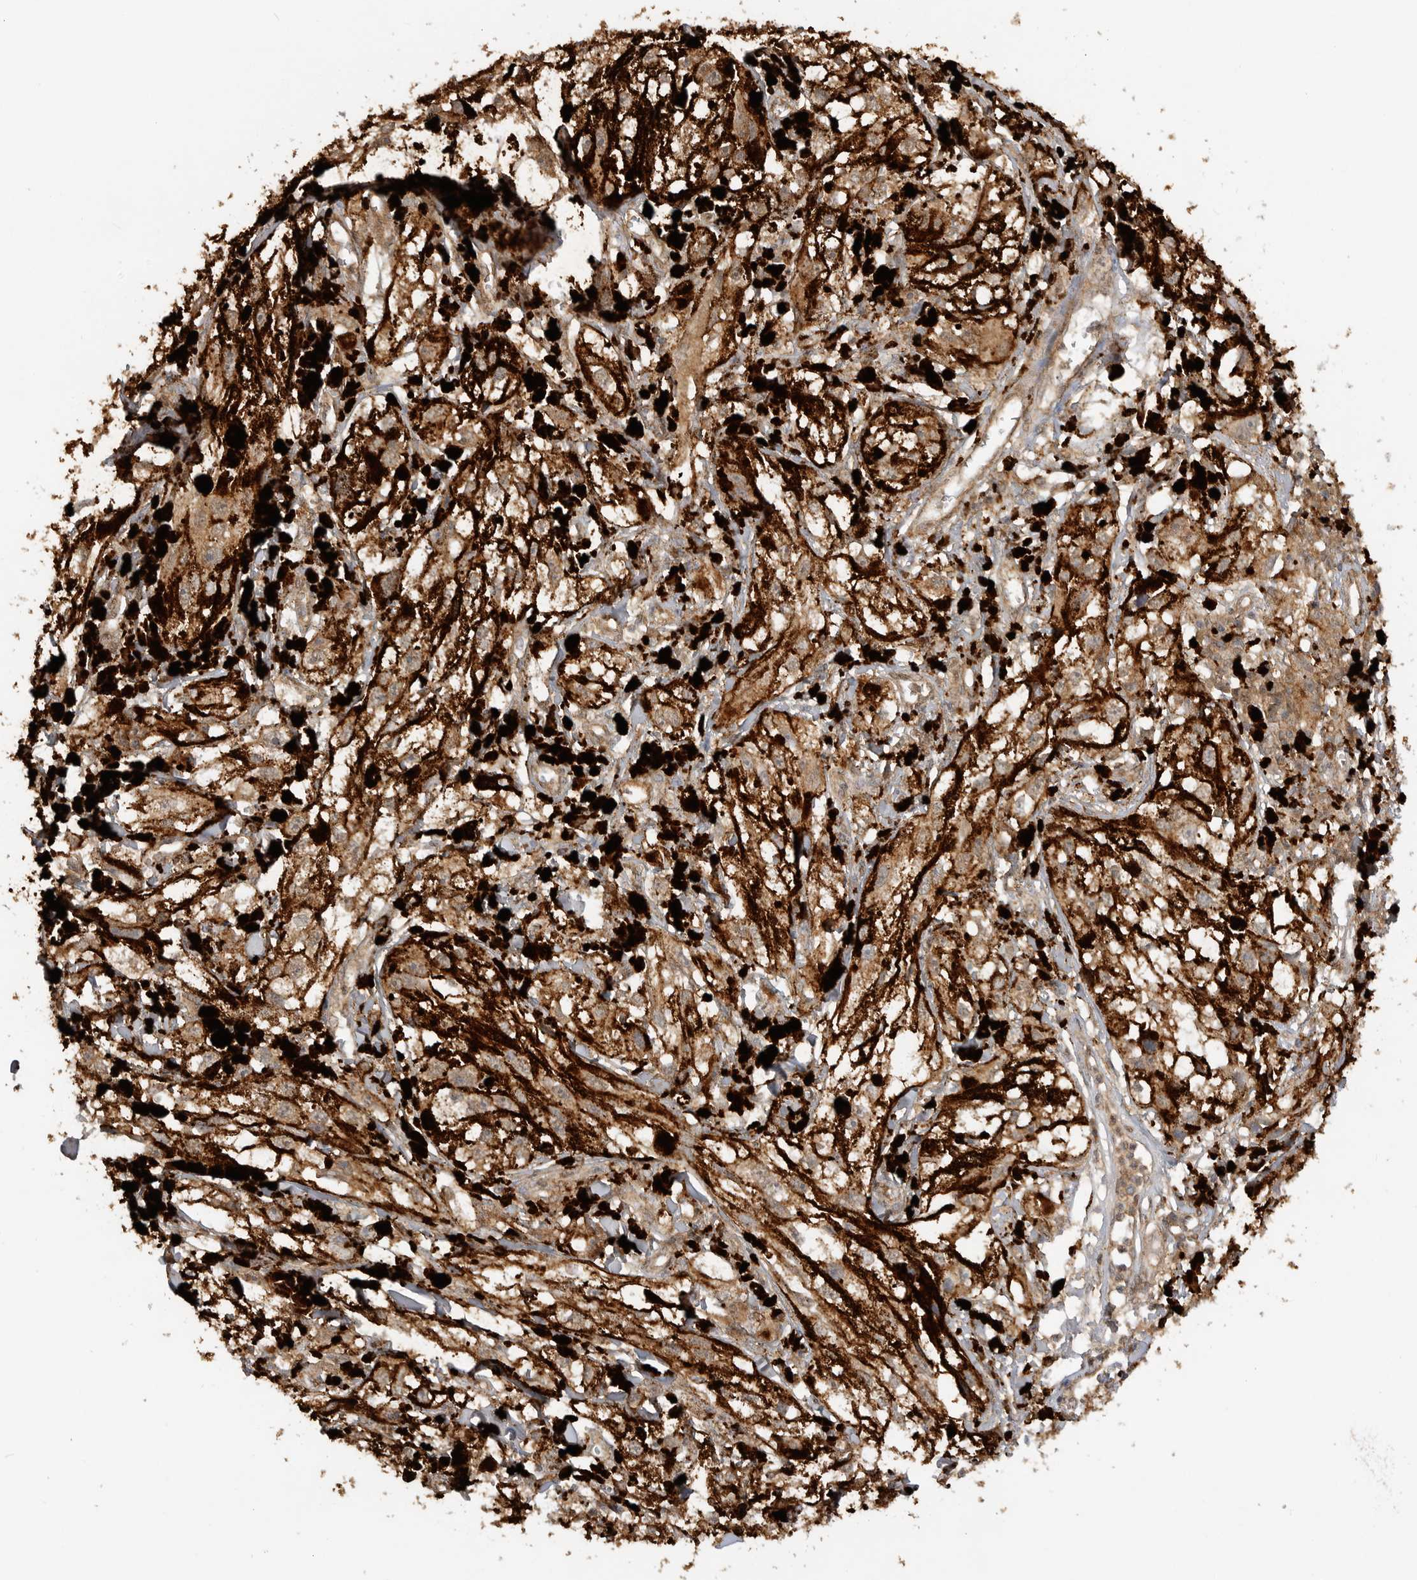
{"staining": {"intensity": "moderate", "quantity": ">75%", "location": "cytoplasmic/membranous"}, "tissue": "melanoma", "cell_type": "Tumor cells", "image_type": "cancer", "snomed": [{"axis": "morphology", "description": "Malignant melanoma, NOS"}, {"axis": "topography", "description": "Skin"}], "caption": "Melanoma stained for a protein displays moderate cytoplasmic/membranous positivity in tumor cells.", "gene": "ICOSLG", "patient": {"sex": "male", "age": 88}}